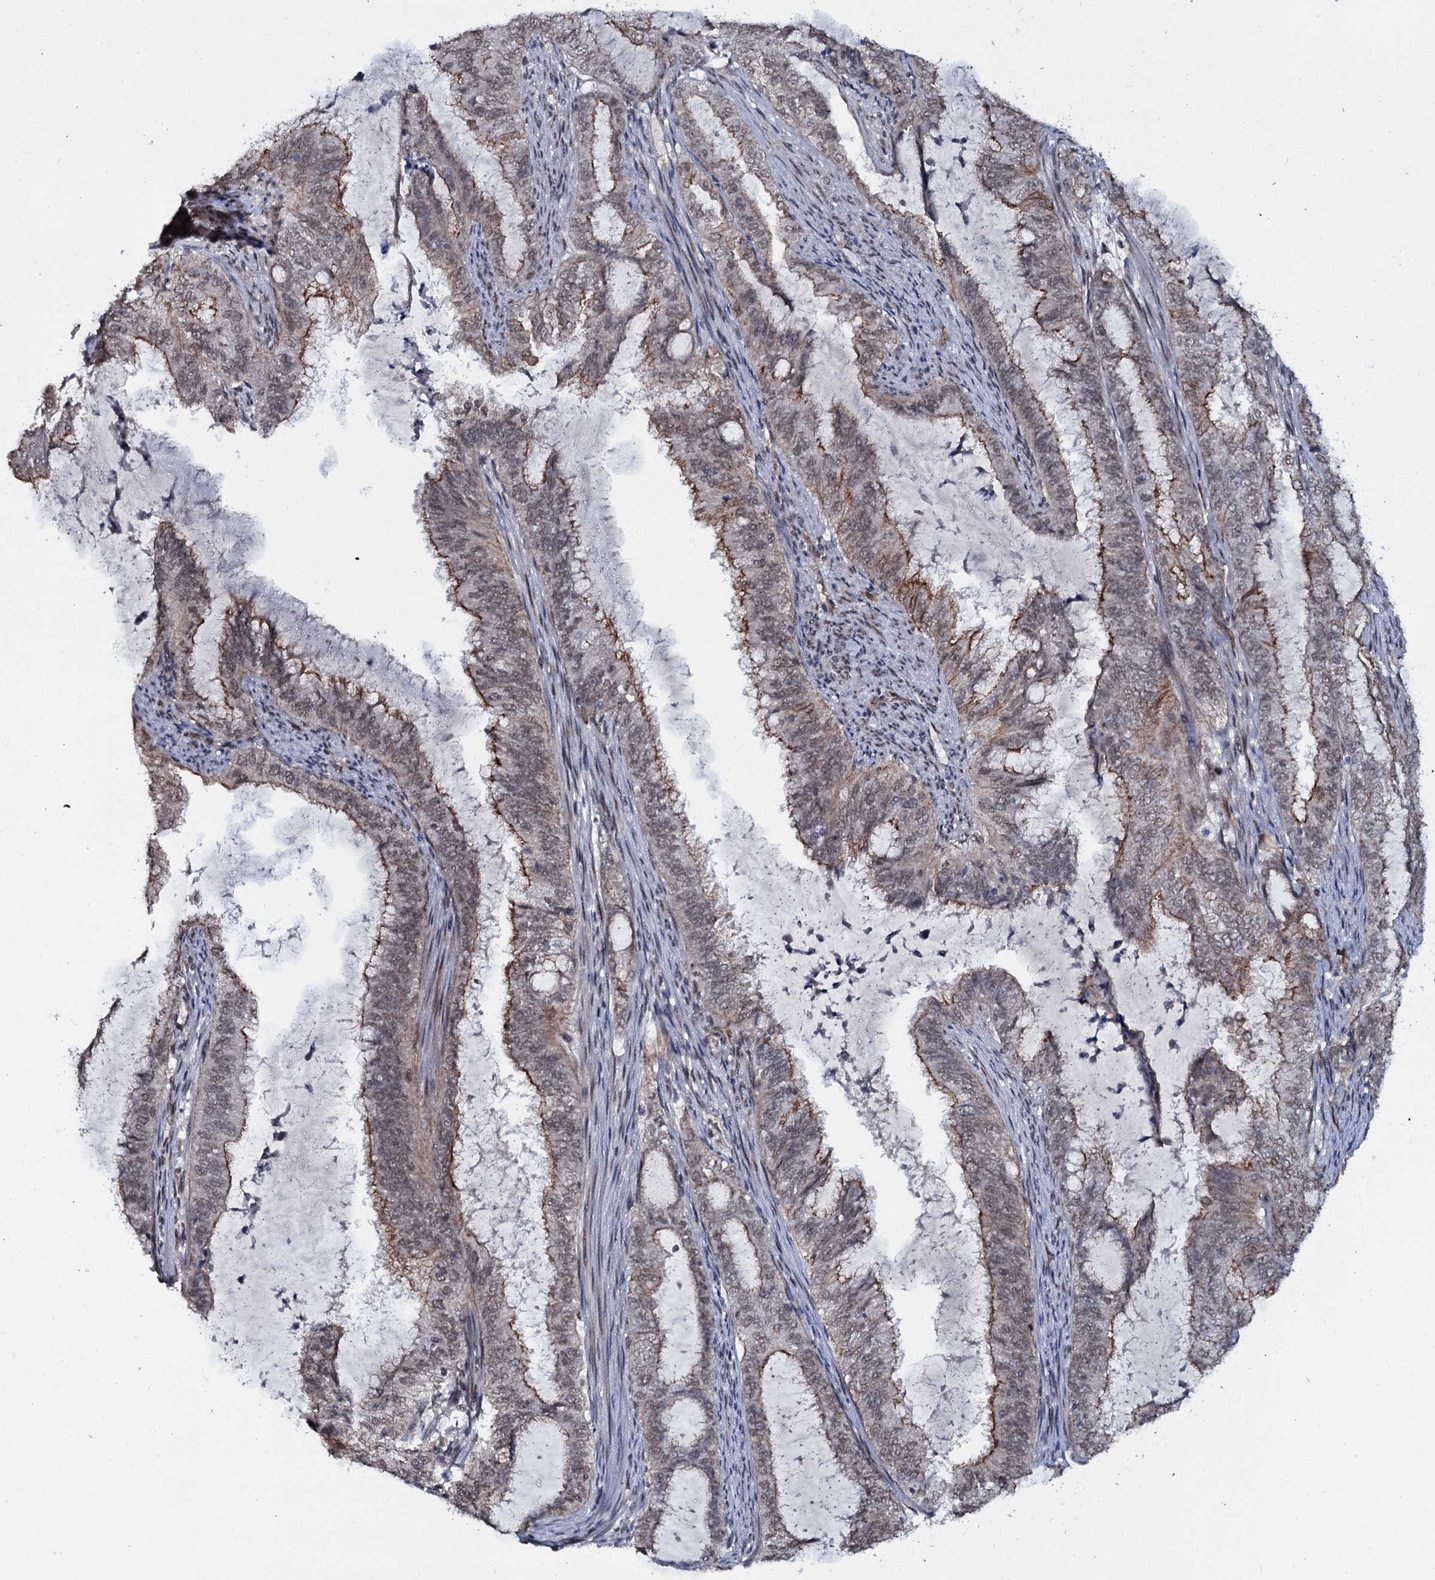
{"staining": {"intensity": "moderate", "quantity": "25%-75%", "location": "cytoplasmic/membranous,nuclear"}, "tissue": "endometrial cancer", "cell_type": "Tumor cells", "image_type": "cancer", "snomed": [{"axis": "morphology", "description": "Adenocarcinoma, NOS"}, {"axis": "topography", "description": "Endometrium"}], "caption": "Adenocarcinoma (endometrial) stained for a protein reveals moderate cytoplasmic/membranous and nuclear positivity in tumor cells.", "gene": "SH2D4B", "patient": {"sex": "female", "age": 51}}